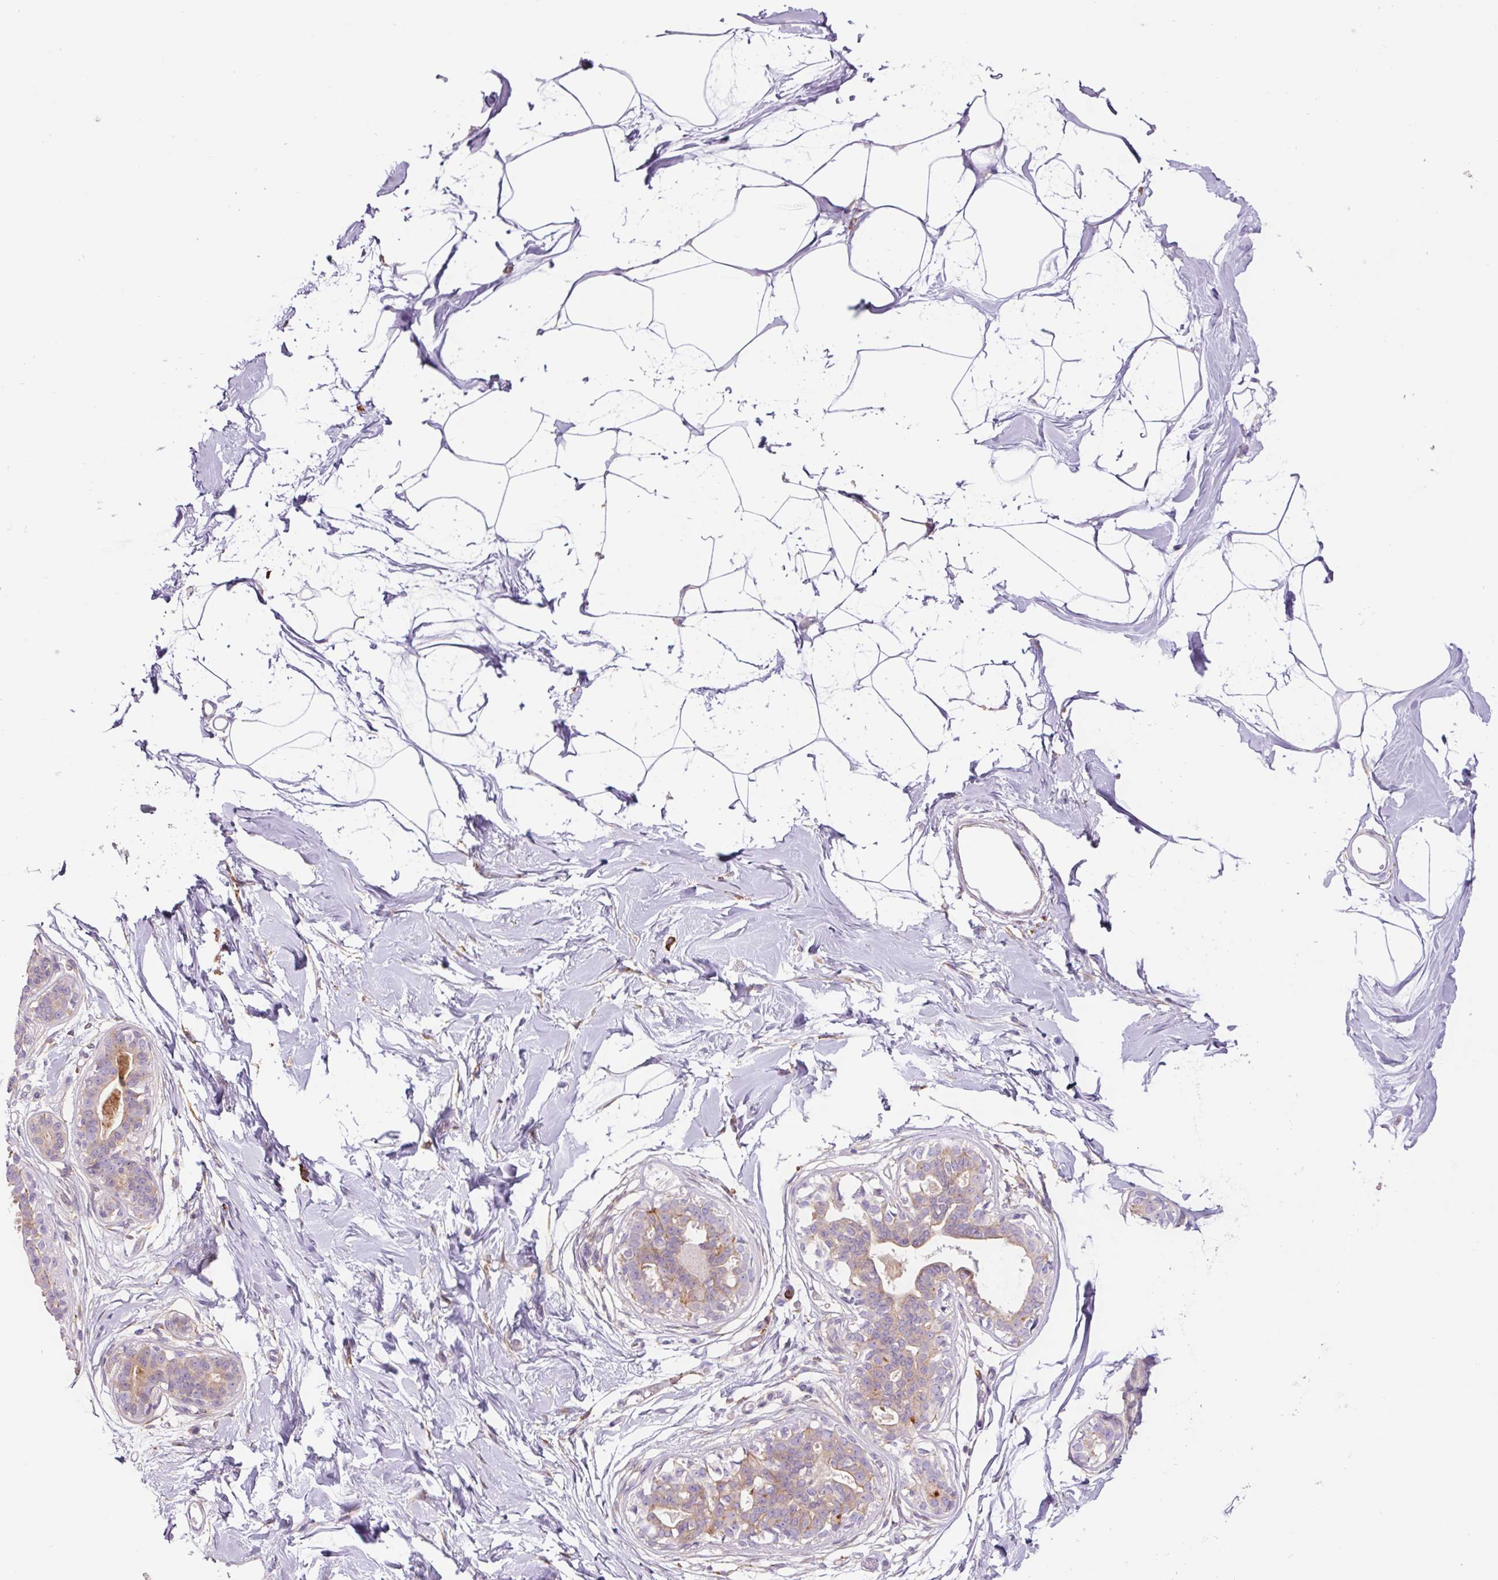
{"staining": {"intensity": "negative", "quantity": "none", "location": "none"}, "tissue": "breast", "cell_type": "Adipocytes", "image_type": "normal", "snomed": [{"axis": "morphology", "description": "Normal tissue, NOS"}, {"axis": "topography", "description": "Breast"}], "caption": "Immunohistochemistry of normal breast displays no expression in adipocytes. (DAB (3,3'-diaminobenzidine) immunohistochemistry, high magnification).", "gene": "SH2D6", "patient": {"sex": "female", "age": 45}}